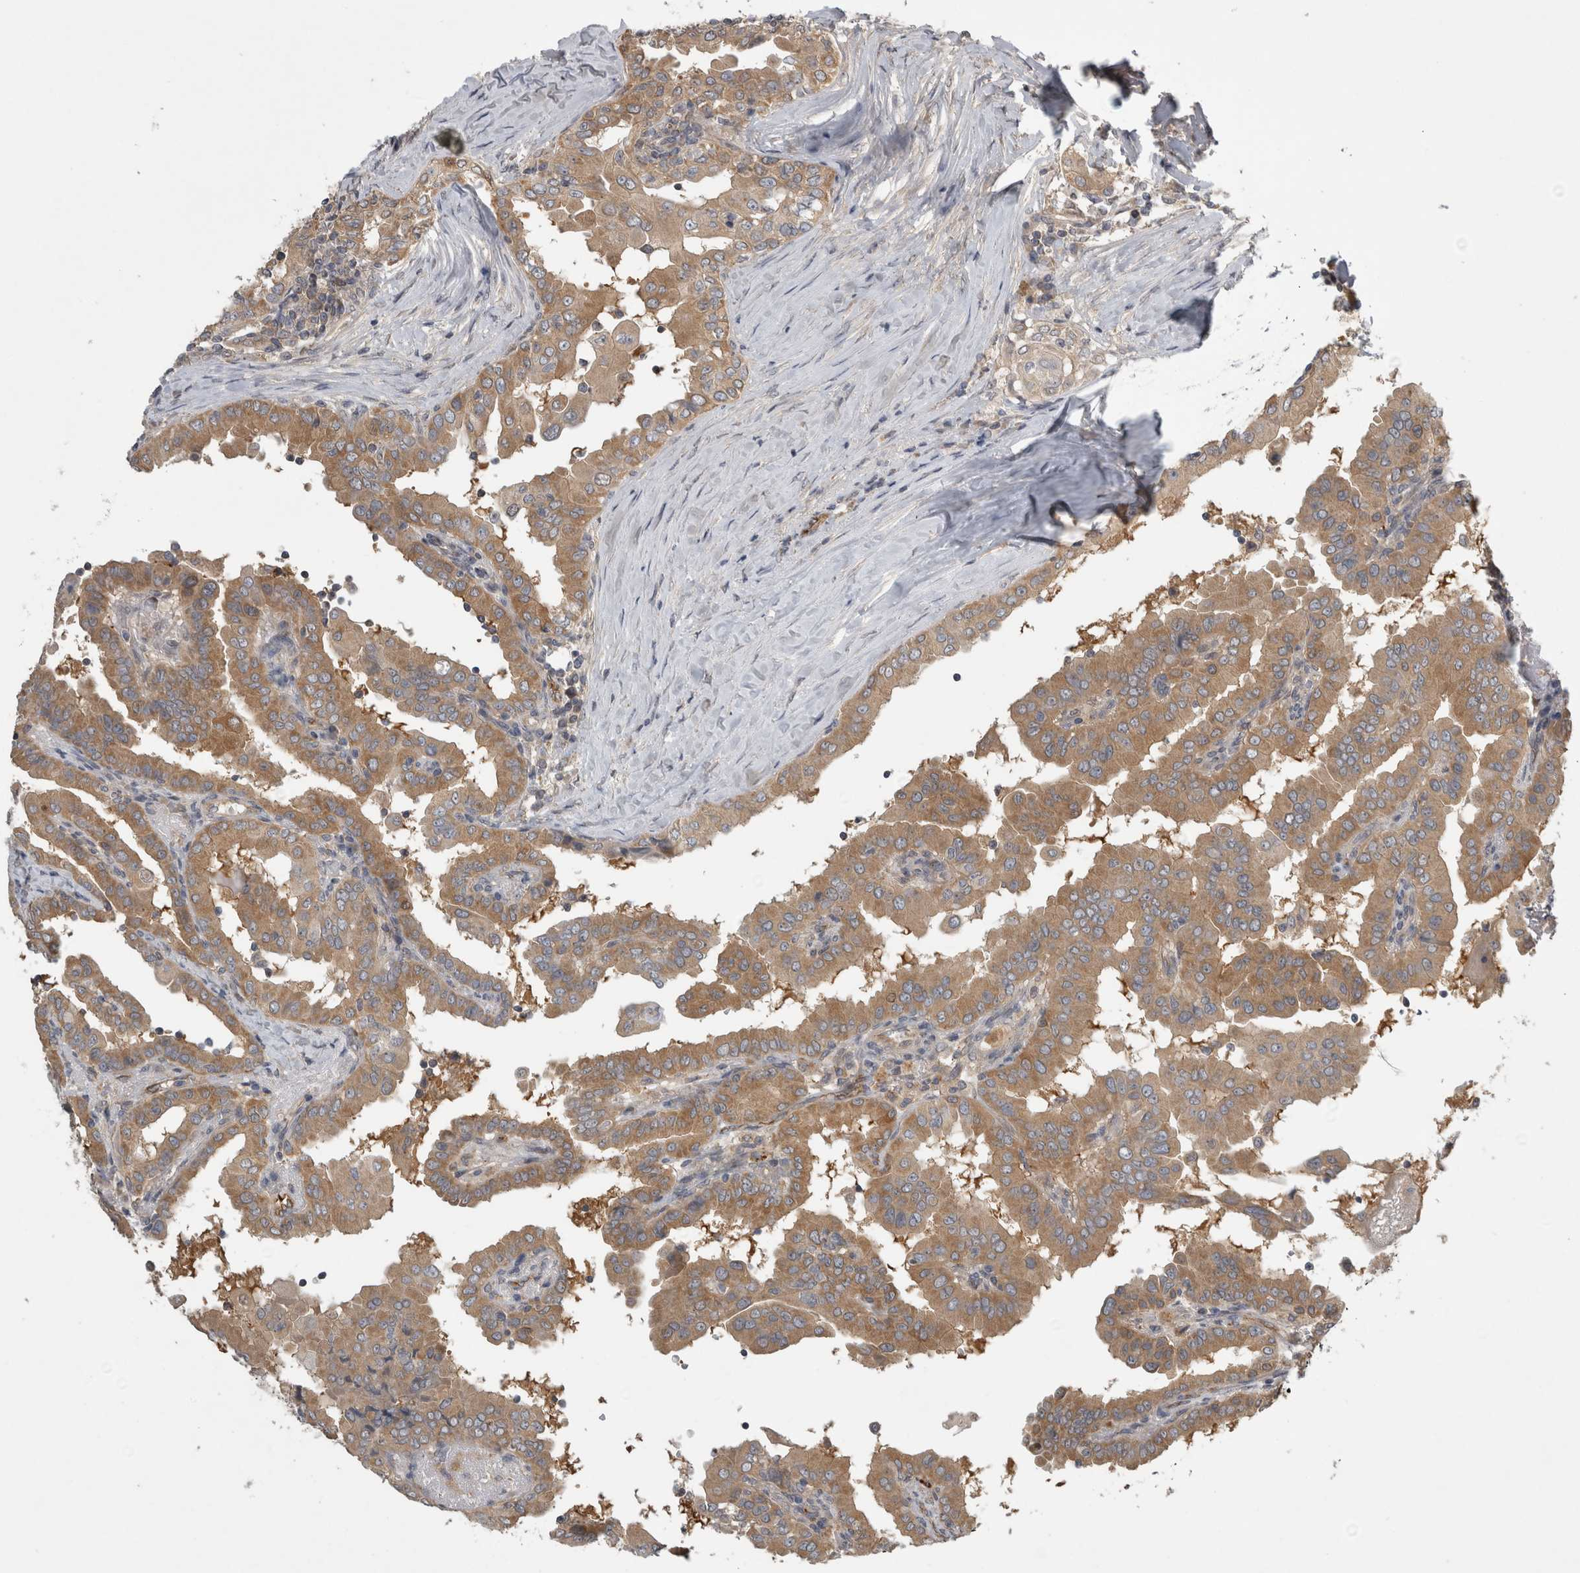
{"staining": {"intensity": "moderate", "quantity": ">75%", "location": "cytoplasmic/membranous"}, "tissue": "thyroid cancer", "cell_type": "Tumor cells", "image_type": "cancer", "snomed": [{"axis": "morphology", "description": "Papillary adenocarcinoma, NOS"}, {"axis": "topography", "description": "Thyroid gland"}], "caption": "Thyroid papillary adenocarcinoma was stained to show a protein in brown. There is medium levels of moderate cytoplasmic/membranous staining in approximately >75% of tumor cells.", "gene": "TRMT61B", "patient": {"sex": "male", "age": 33}}